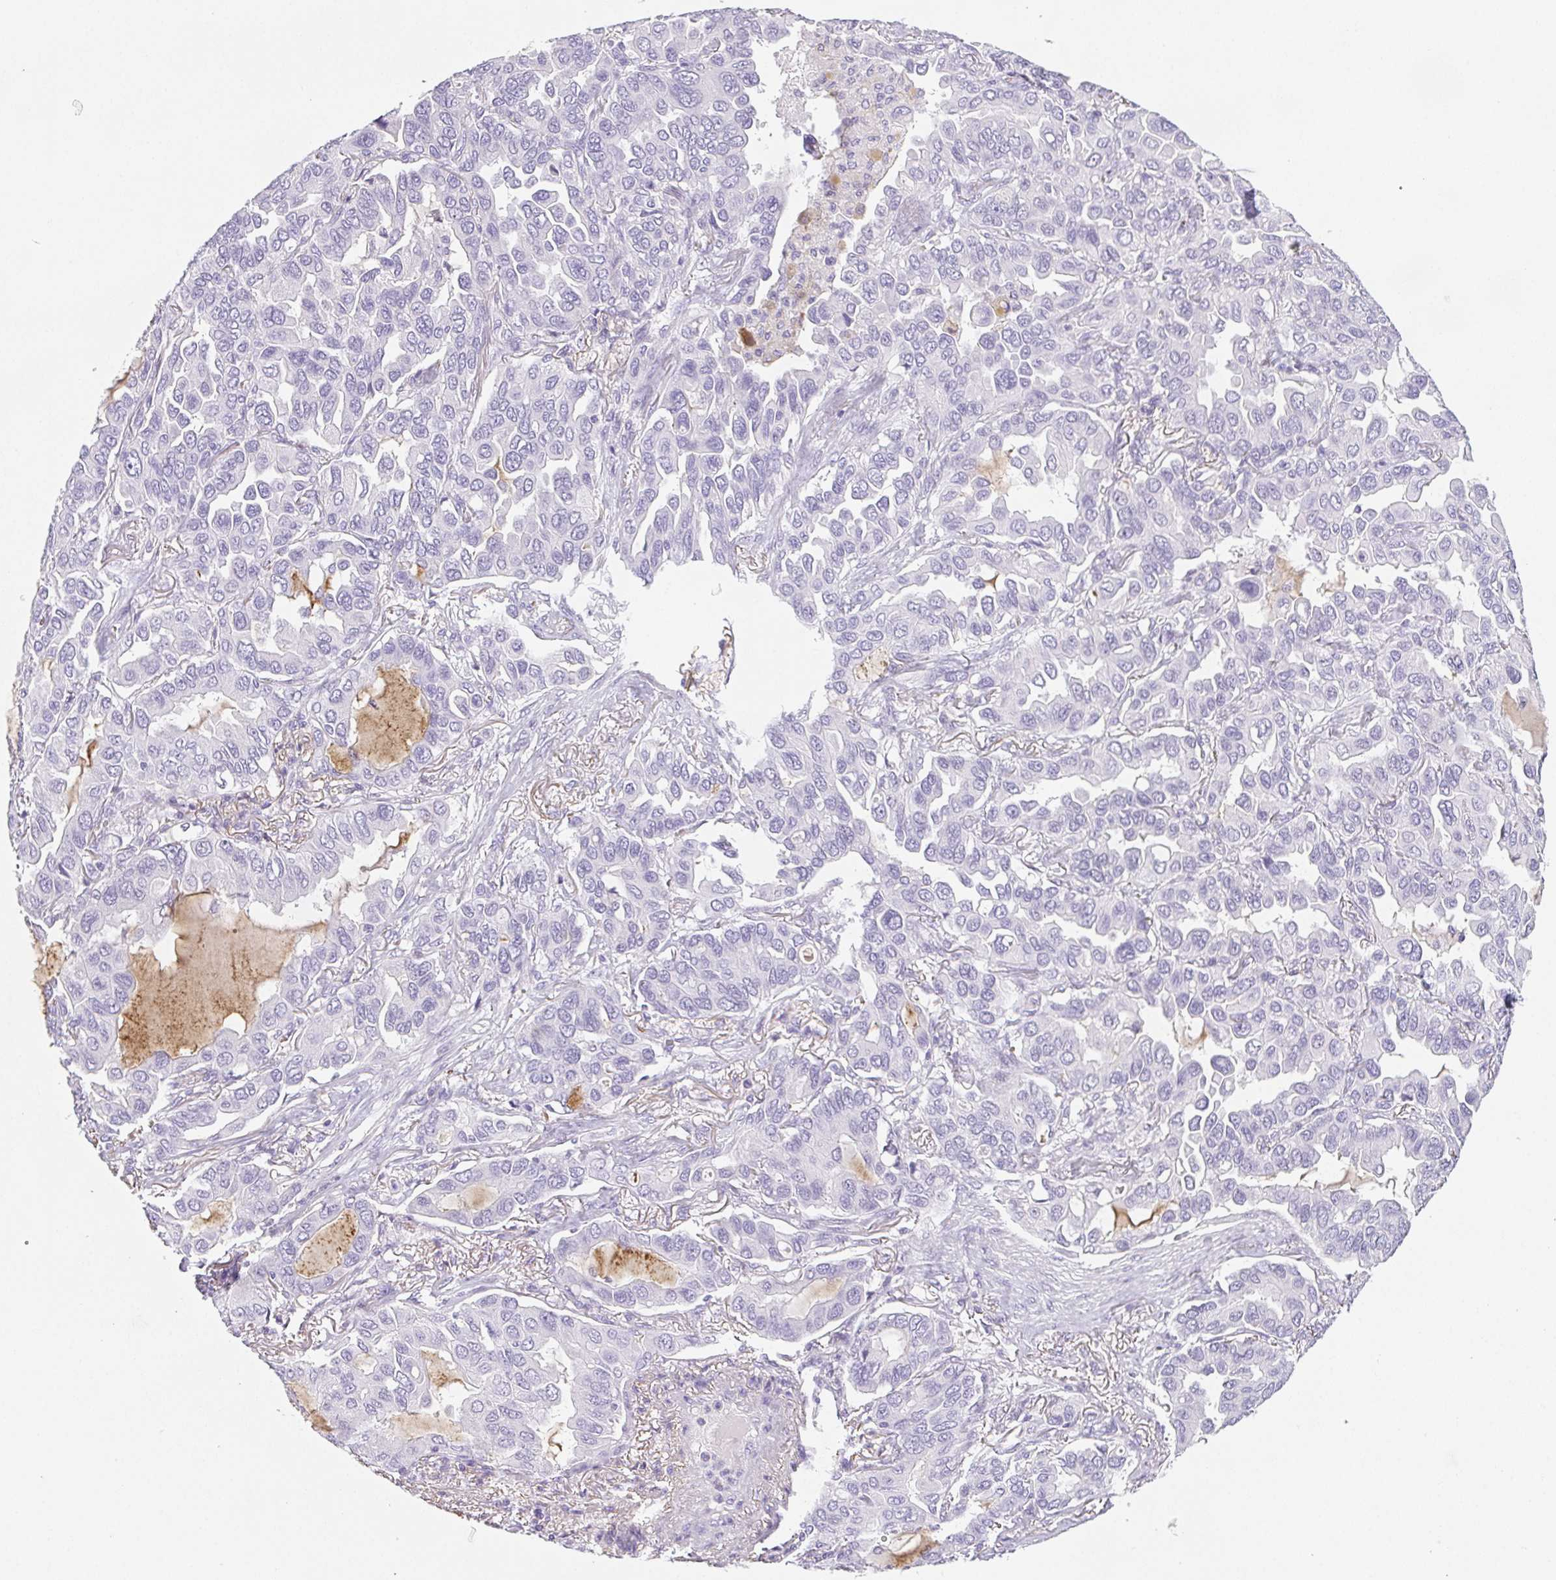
{"staining": {"intensity": "negative", "quantity": "none", "location": "none"}, "tissue": "lung cancer", "cell_type": "Tumor cells", "image_type": "cancer", "snomed": [{"axis": "morphology", "description": "Adenocarcinoma, NOS"}, {"axis": "topography", "description": "Lung"}], "caption": "This is an immunohistochemistry photomicrograph of human adenocarcinoma (lung). There is no positivity in tumor cells.", "gene": "VTN", "patient": {"sex": "male", "age": 64}}